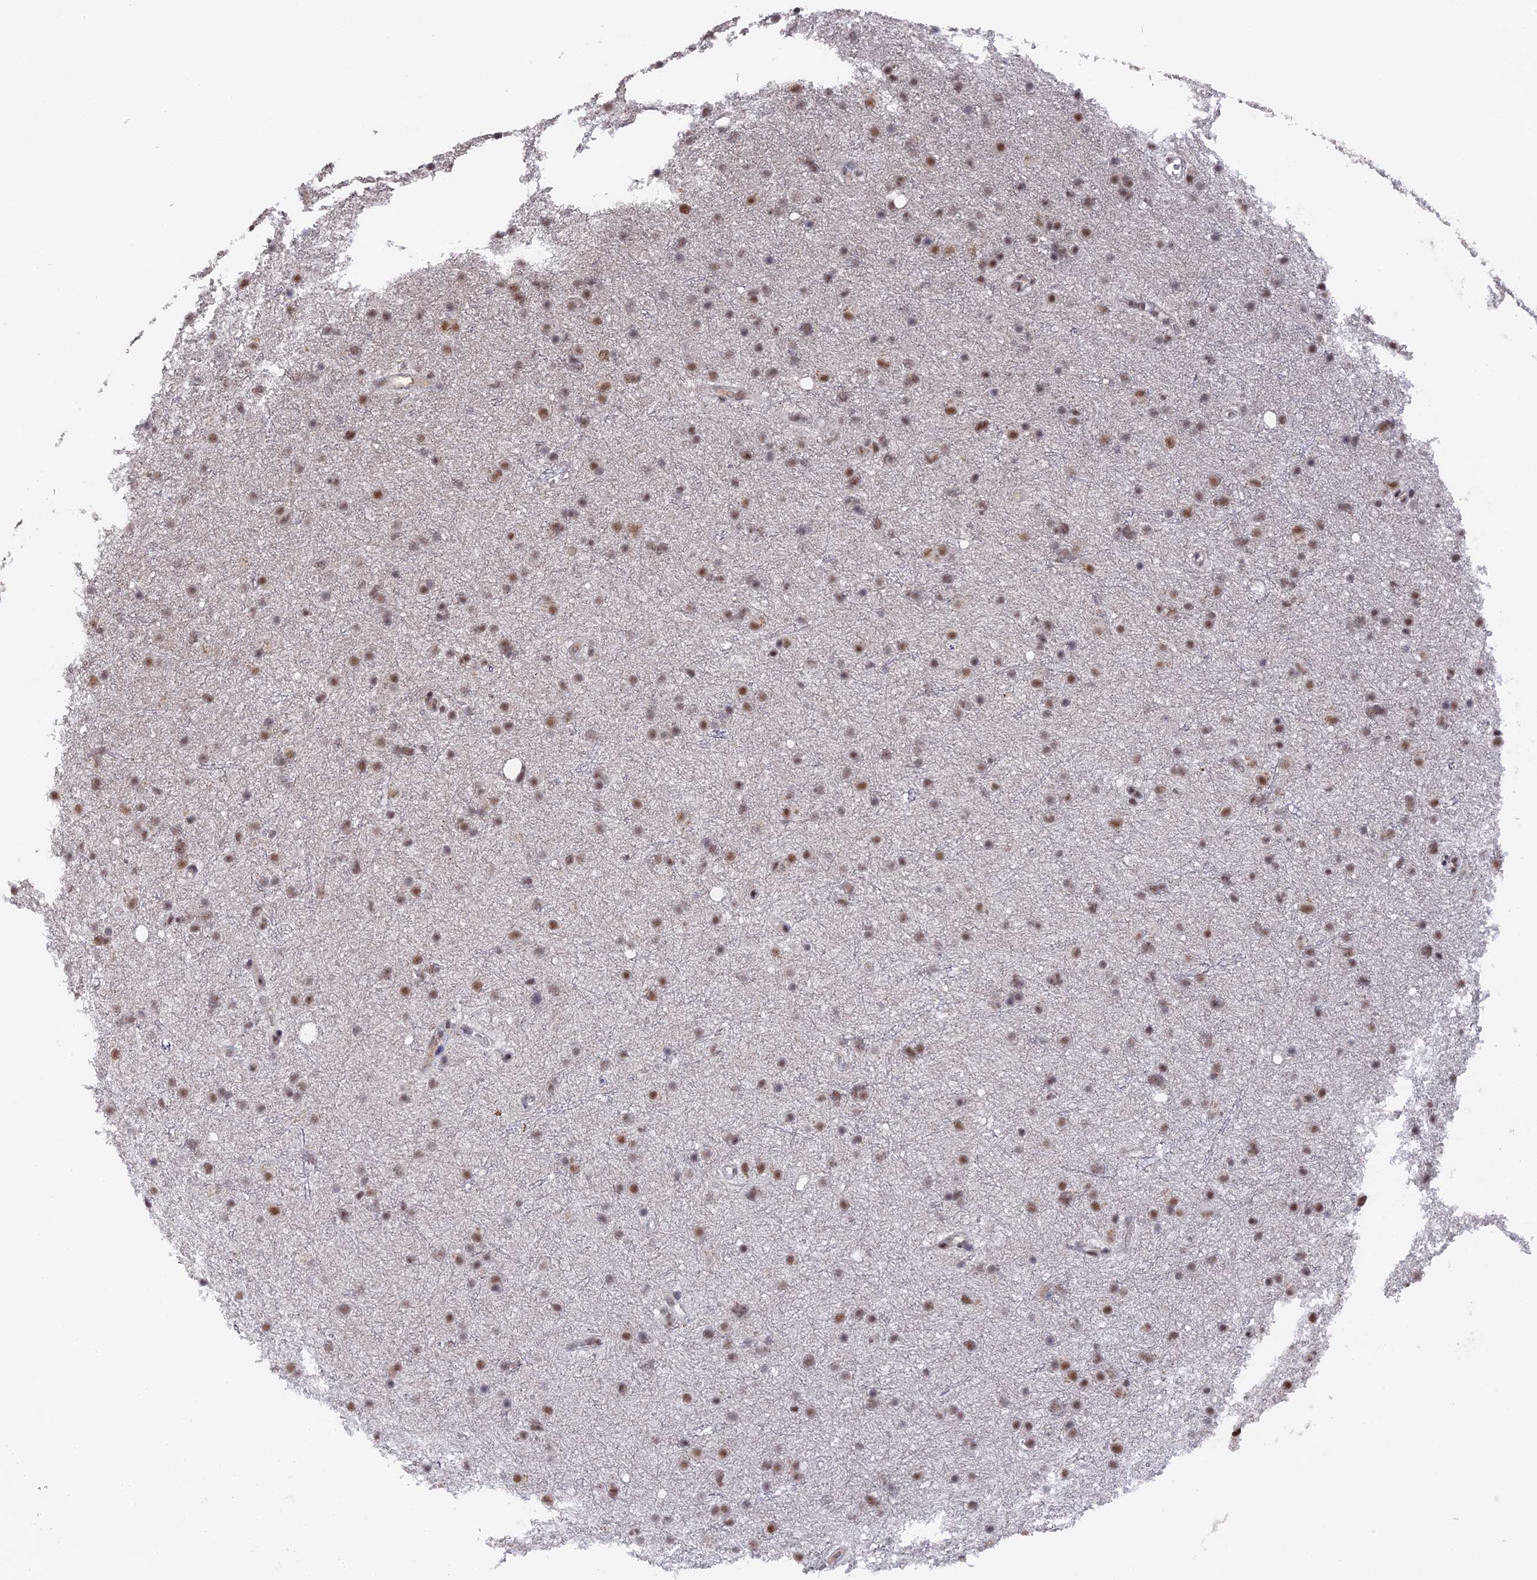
{"staining": {"intensity": "moderate", "quantity": ">75%", "location": "nuclear"}, "tissue": "glioma", "cell_type": "Tumor cells", "image_type": "cancer", "snomed": [{"axis": "morphology", "description": "Glioma, malignant, Low grade"}, {"axis": "topography", "description": "Cerebral cortex"}], "caption": "The photomicrograph exhibits staining of malignant glioma (low-grade), revealing moderate nuclear protein expression (brown color) within tumor cells.", "gene": "SF3A2", "patient": {"sex": "female", "age": 39}}